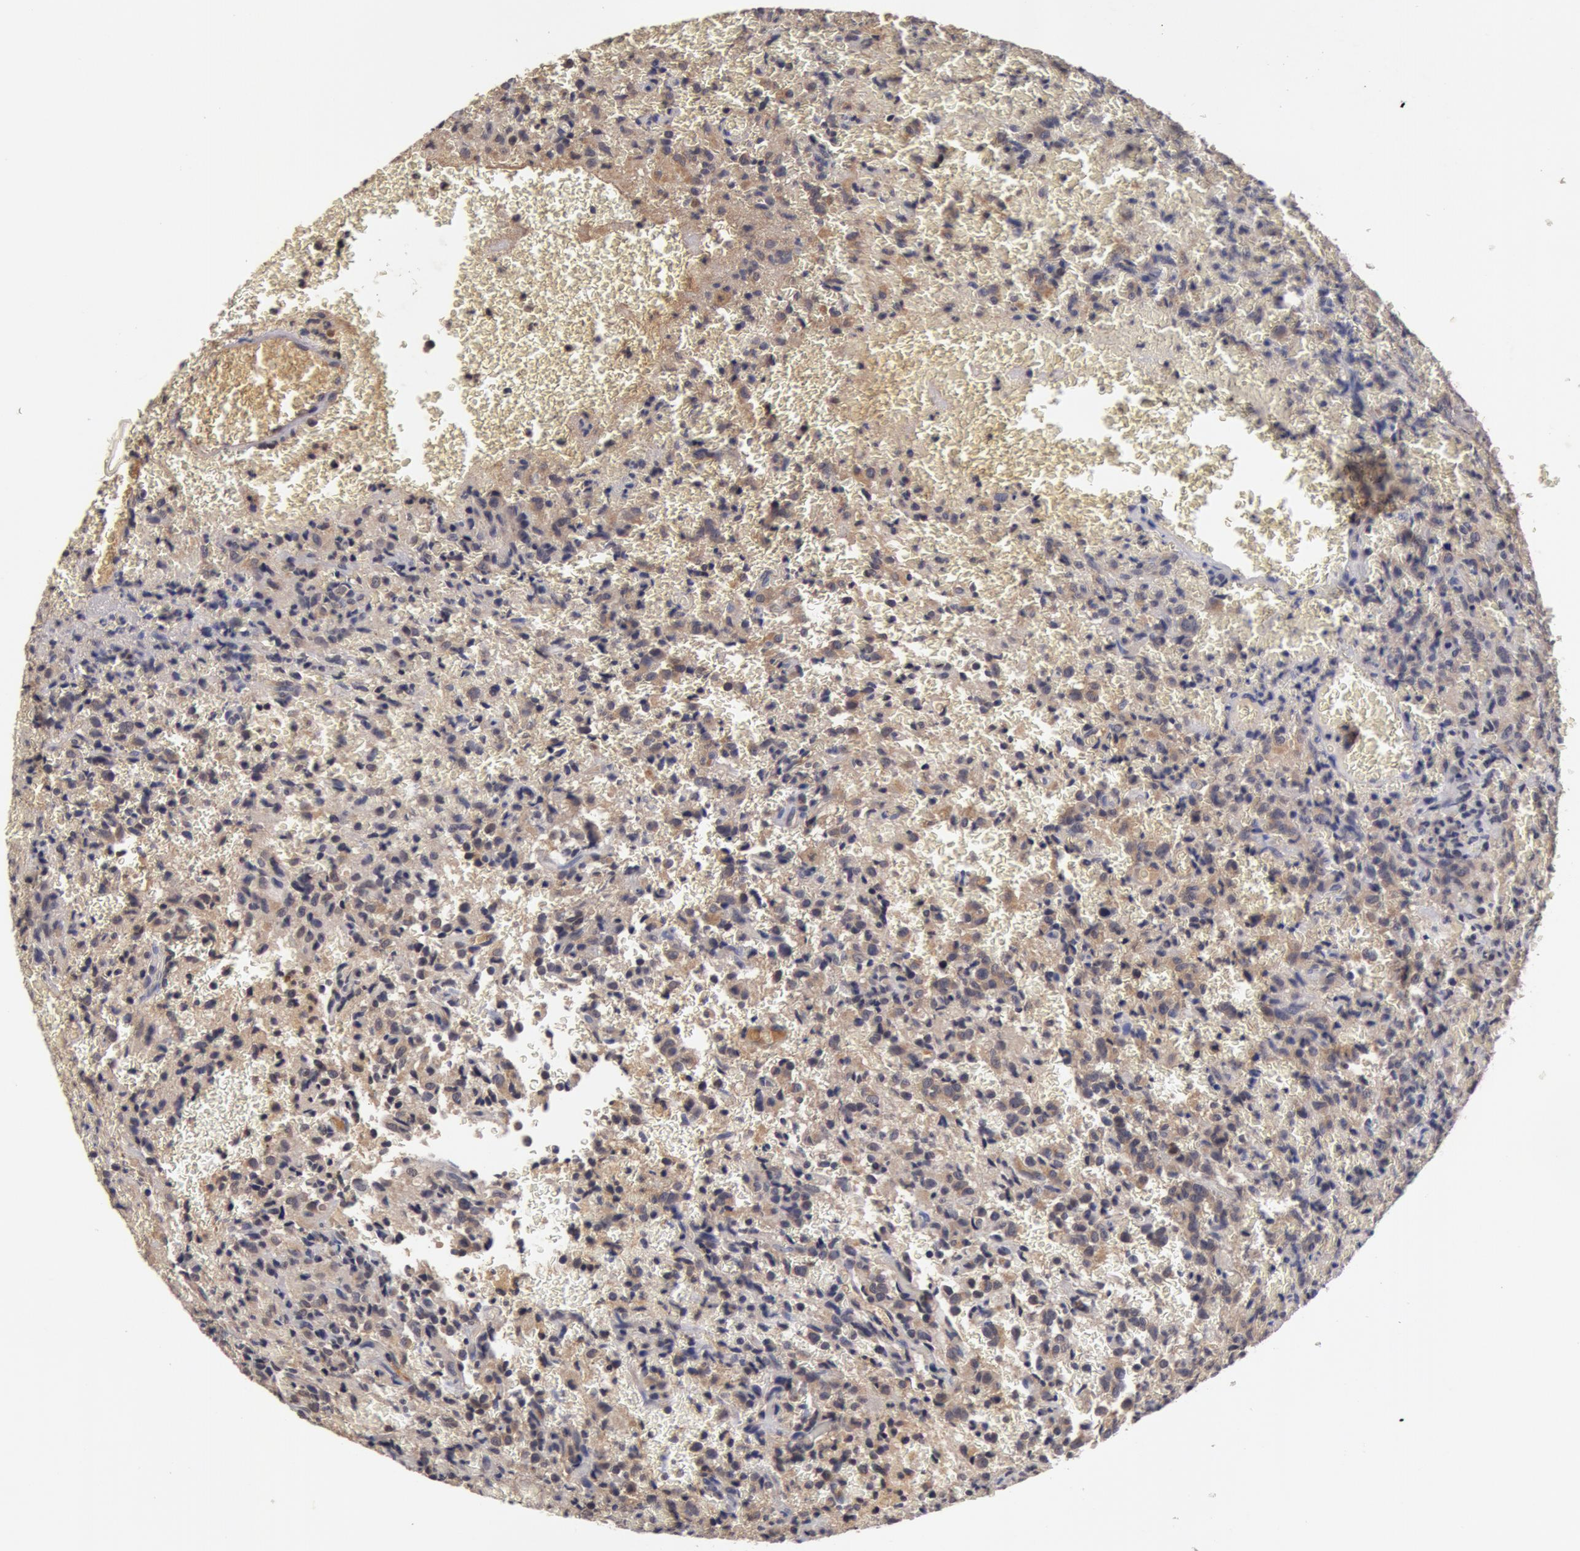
{"staining": {"intensity": "weak", "quantity": ">75%", "location": "cytoplasmic/membranous"}, "tissue": "glioma", "cell_type": "Tumor cells", "image_type": "cancer", "snomed": [{"axis": "morphology", "description": "Glioma, malignant, High grade"}, {"axis": "topography", "description": "Brain"}], "caption": "Protein expression analysis of glioma reveals weak cytoplasmic/membranous positivity in about >75% of tumor cells.", "gene": "BCHE", "patient": {"sex": "male", "age": 56}}